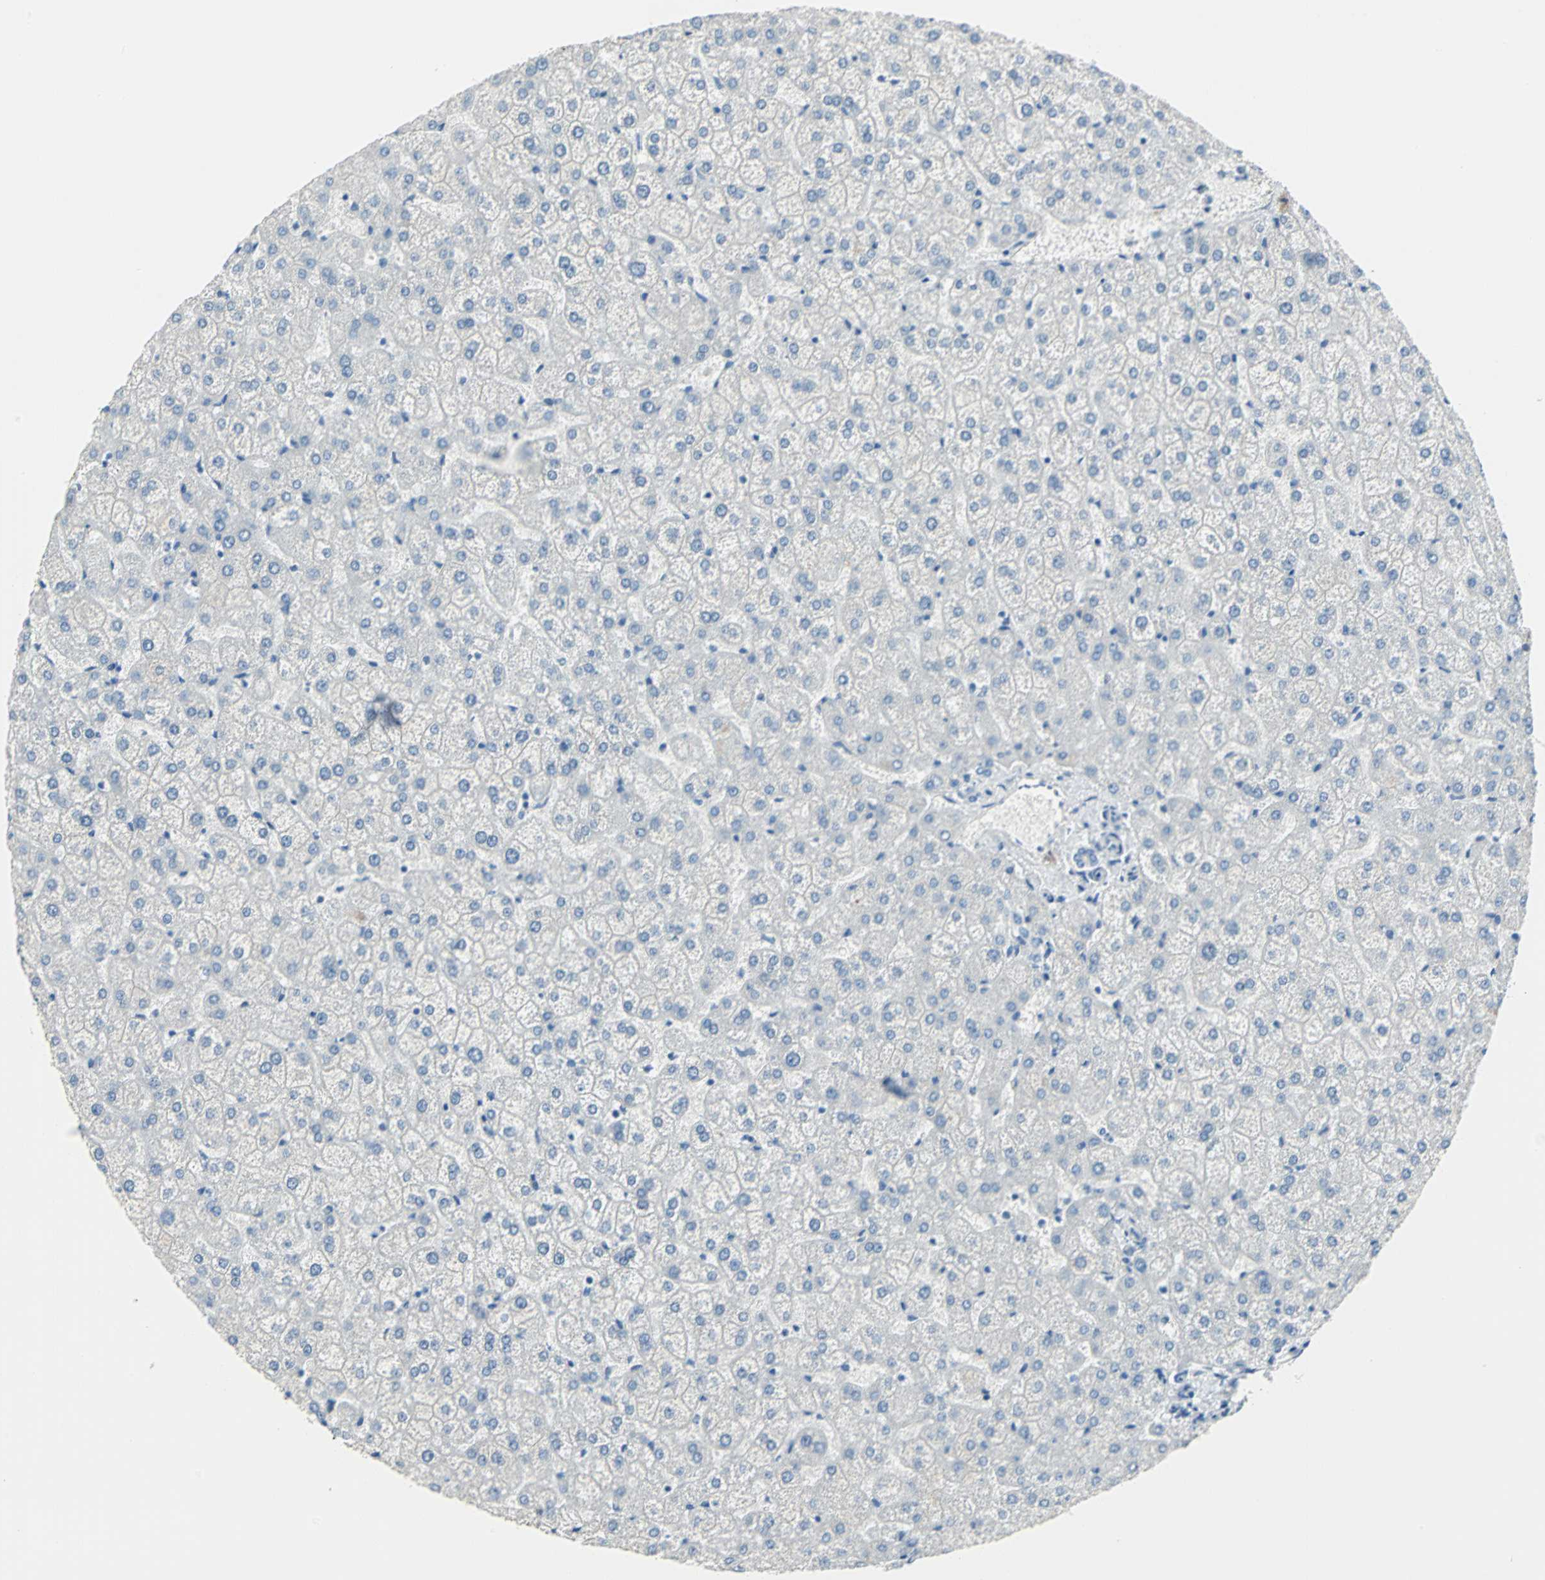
{"staining": {"intensity": "negative", "quantity": "none", "location": "none"}, "tissue": "liver", "cell_type": "Cholangiocytes", "image_type": "normal", "snomed": [{"axis": "morphology", "description": "Normal tissue, NOS"}, {"axis": "topography", "description": "Liver"}], "caption": "The IHC image has no significant staining in cholangiocytes of liver. (Stains: DAB (3,3'-diaminobenzidine) immunohistochemistry with hematoxylin counter stain, Microscopy: brightfield microscopy at high magnification).", "gene": "MUC4", "patient": {"sex": "female", "age": 32}}